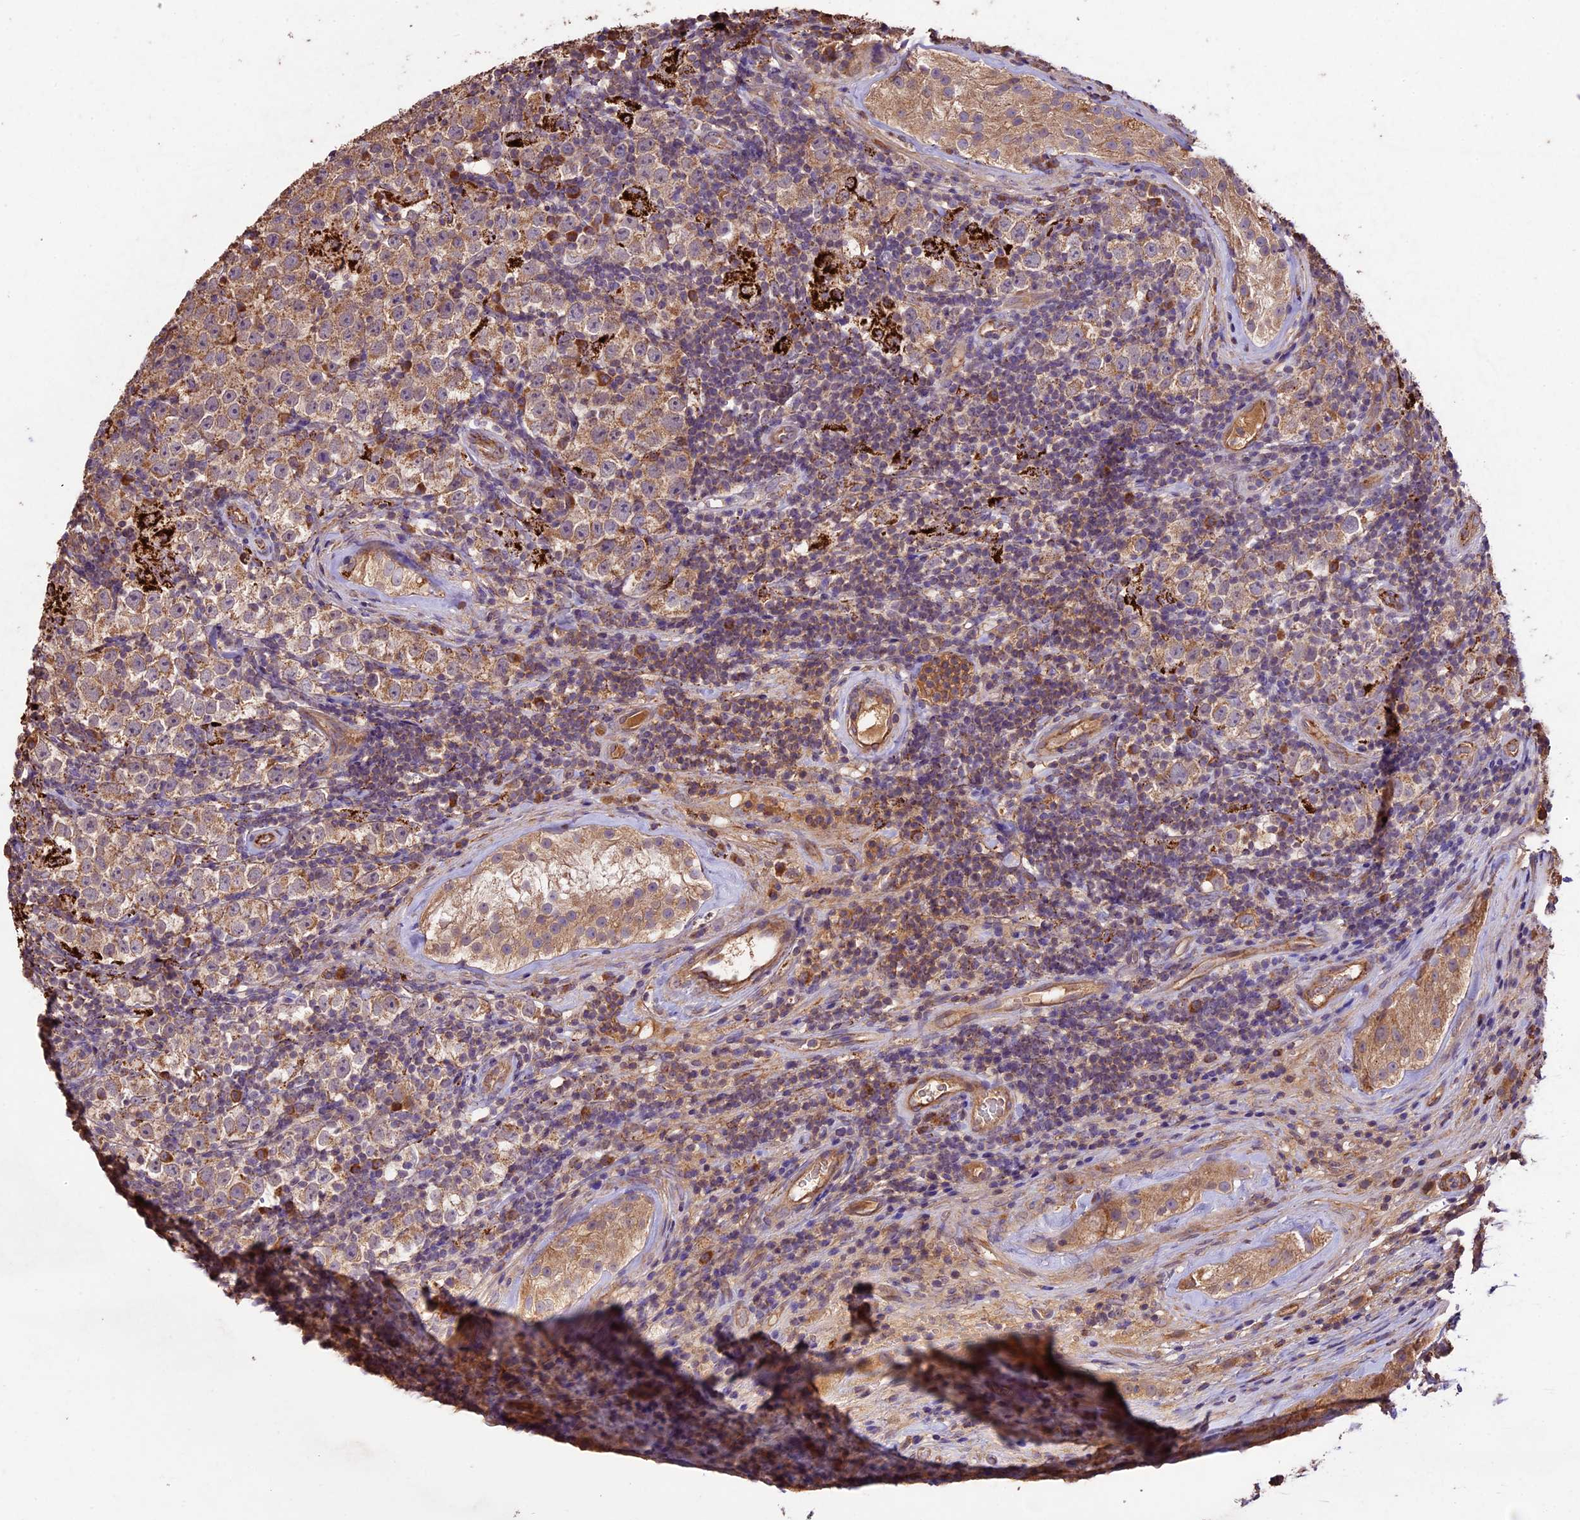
{"staining": {"intensity": "moderate", "quantity": ">75%", "location": "cytoplasmic/membranous"}, "tissue": "testis cancer", "cell_type": "Tumor cells", "image_type": "cancer", "snomed": [{"axis": "morphology", "description": "Normal tissue, NOS"}, {"axis": "morphology", "description": "Urothelial carcinoma, High grade"}, {"axis": "morphology", "description": "Seminoma, NOS"}, {"axis": "morphology", "description": "Carcinoma, Embryonal, NOS"}, {"axis": "topography", "description": "Urinary bladder"}, {"axis": "topography", "description": "Testis"}], "caption": "High-power microscopy captured an immunohistochemistry image of testis cancer, revealing moderate cytoplasmic/membranous positivity in approximately >75% of tumor cells.", "gene": "CRLF1", "patient": {"sex": "male", "age": 41}}